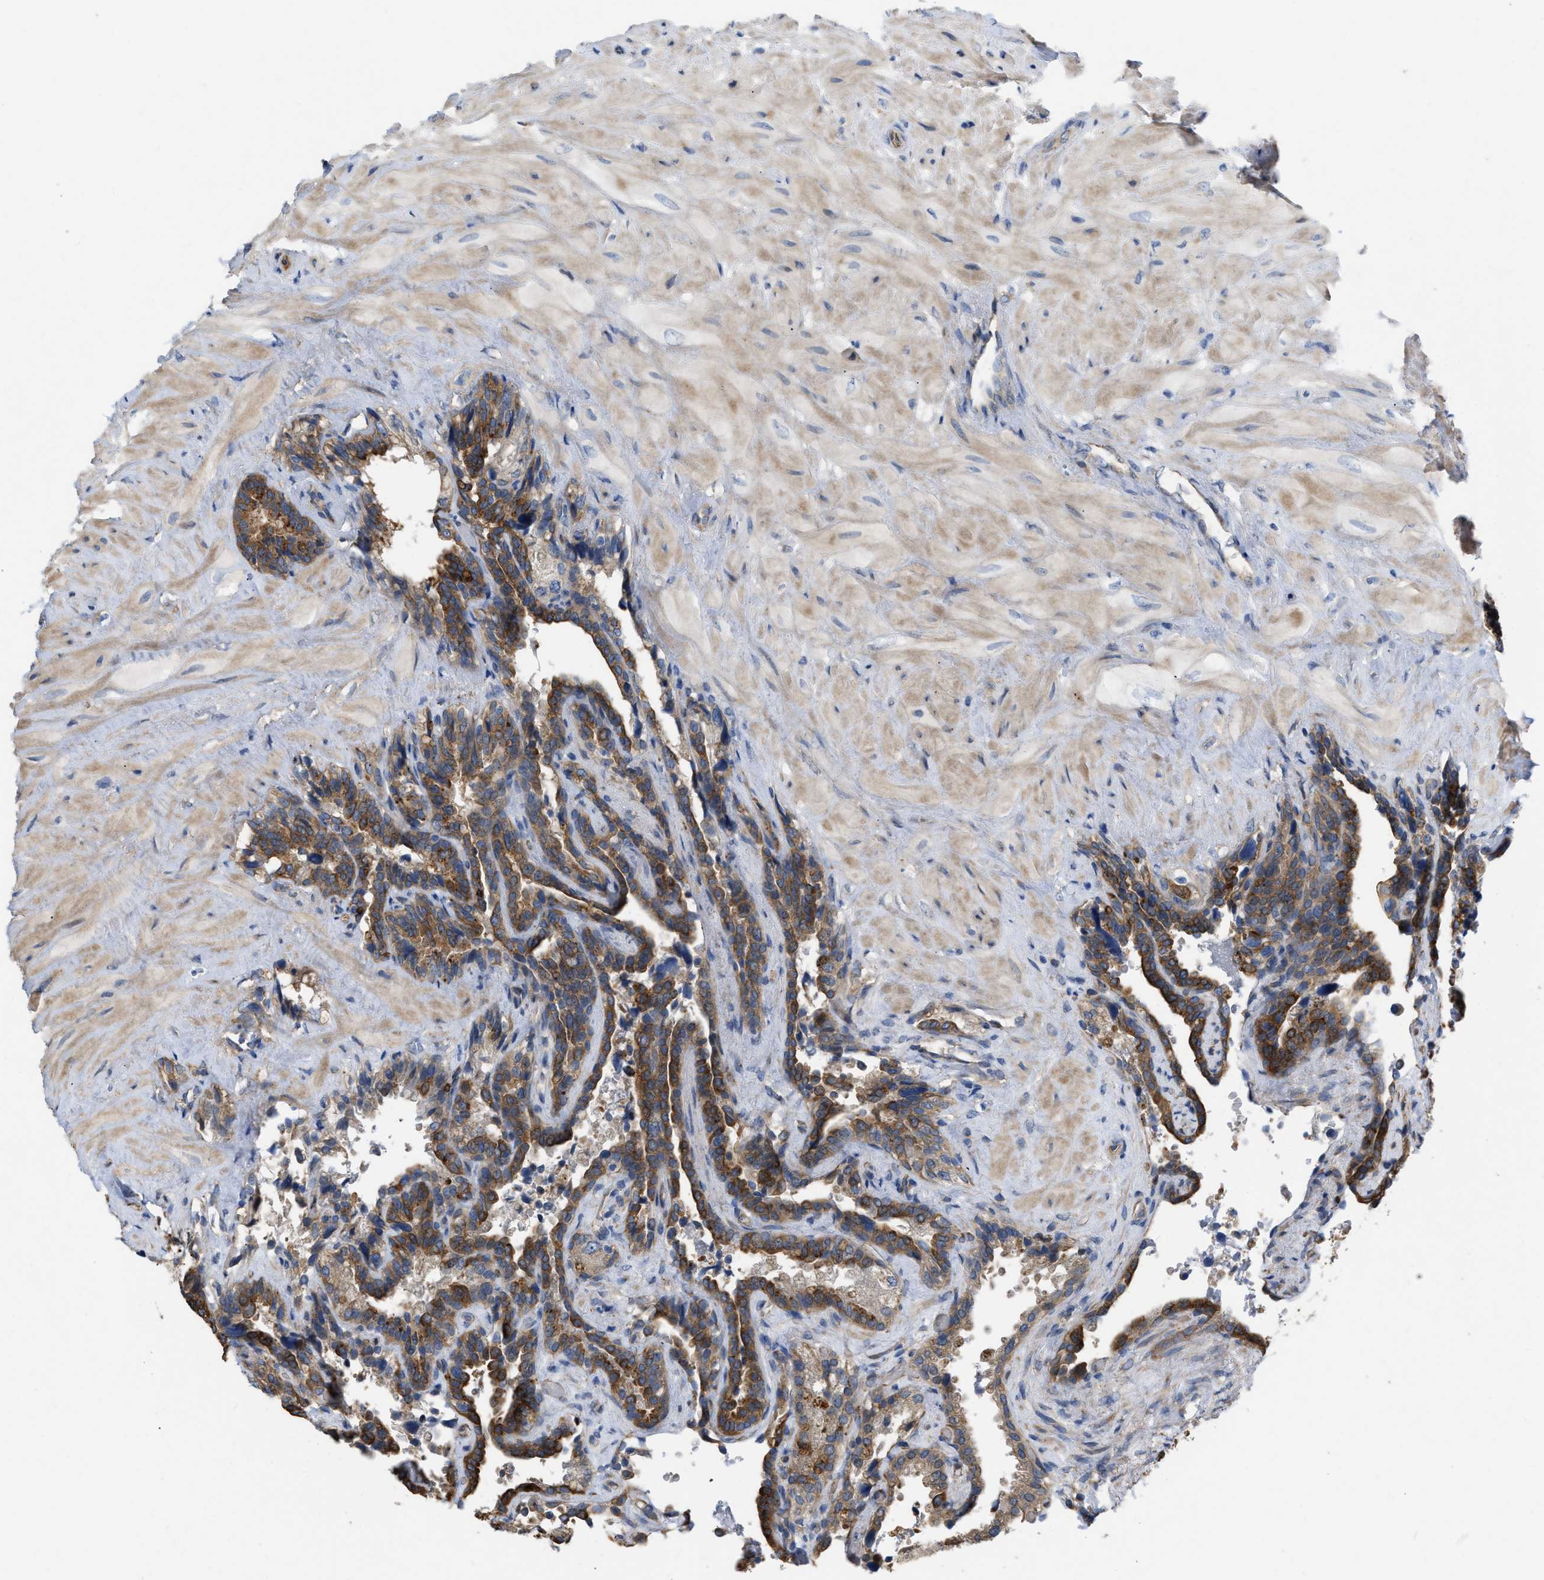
{"staining": {"intensity": "moderate", "quantity": "25%-75%", "location": "cytoplasmic/membranous"}, "tissue": "seminal vesicle", "cell_type": "Glandular cells", "image_type": "normal", "snomed": [{"axis": "morphology", "description": "Normal tissue, NOS"}, {"axis": "topography", "description": "Seminal veicle"}], "caption": "A brown stain highlights moderate cytoplasmic/membranous expression of a protein in glandular cells of normal seminal vesicle.", "gene": "SLC4A11", "patient": {"sex": "male", "age": 68}}